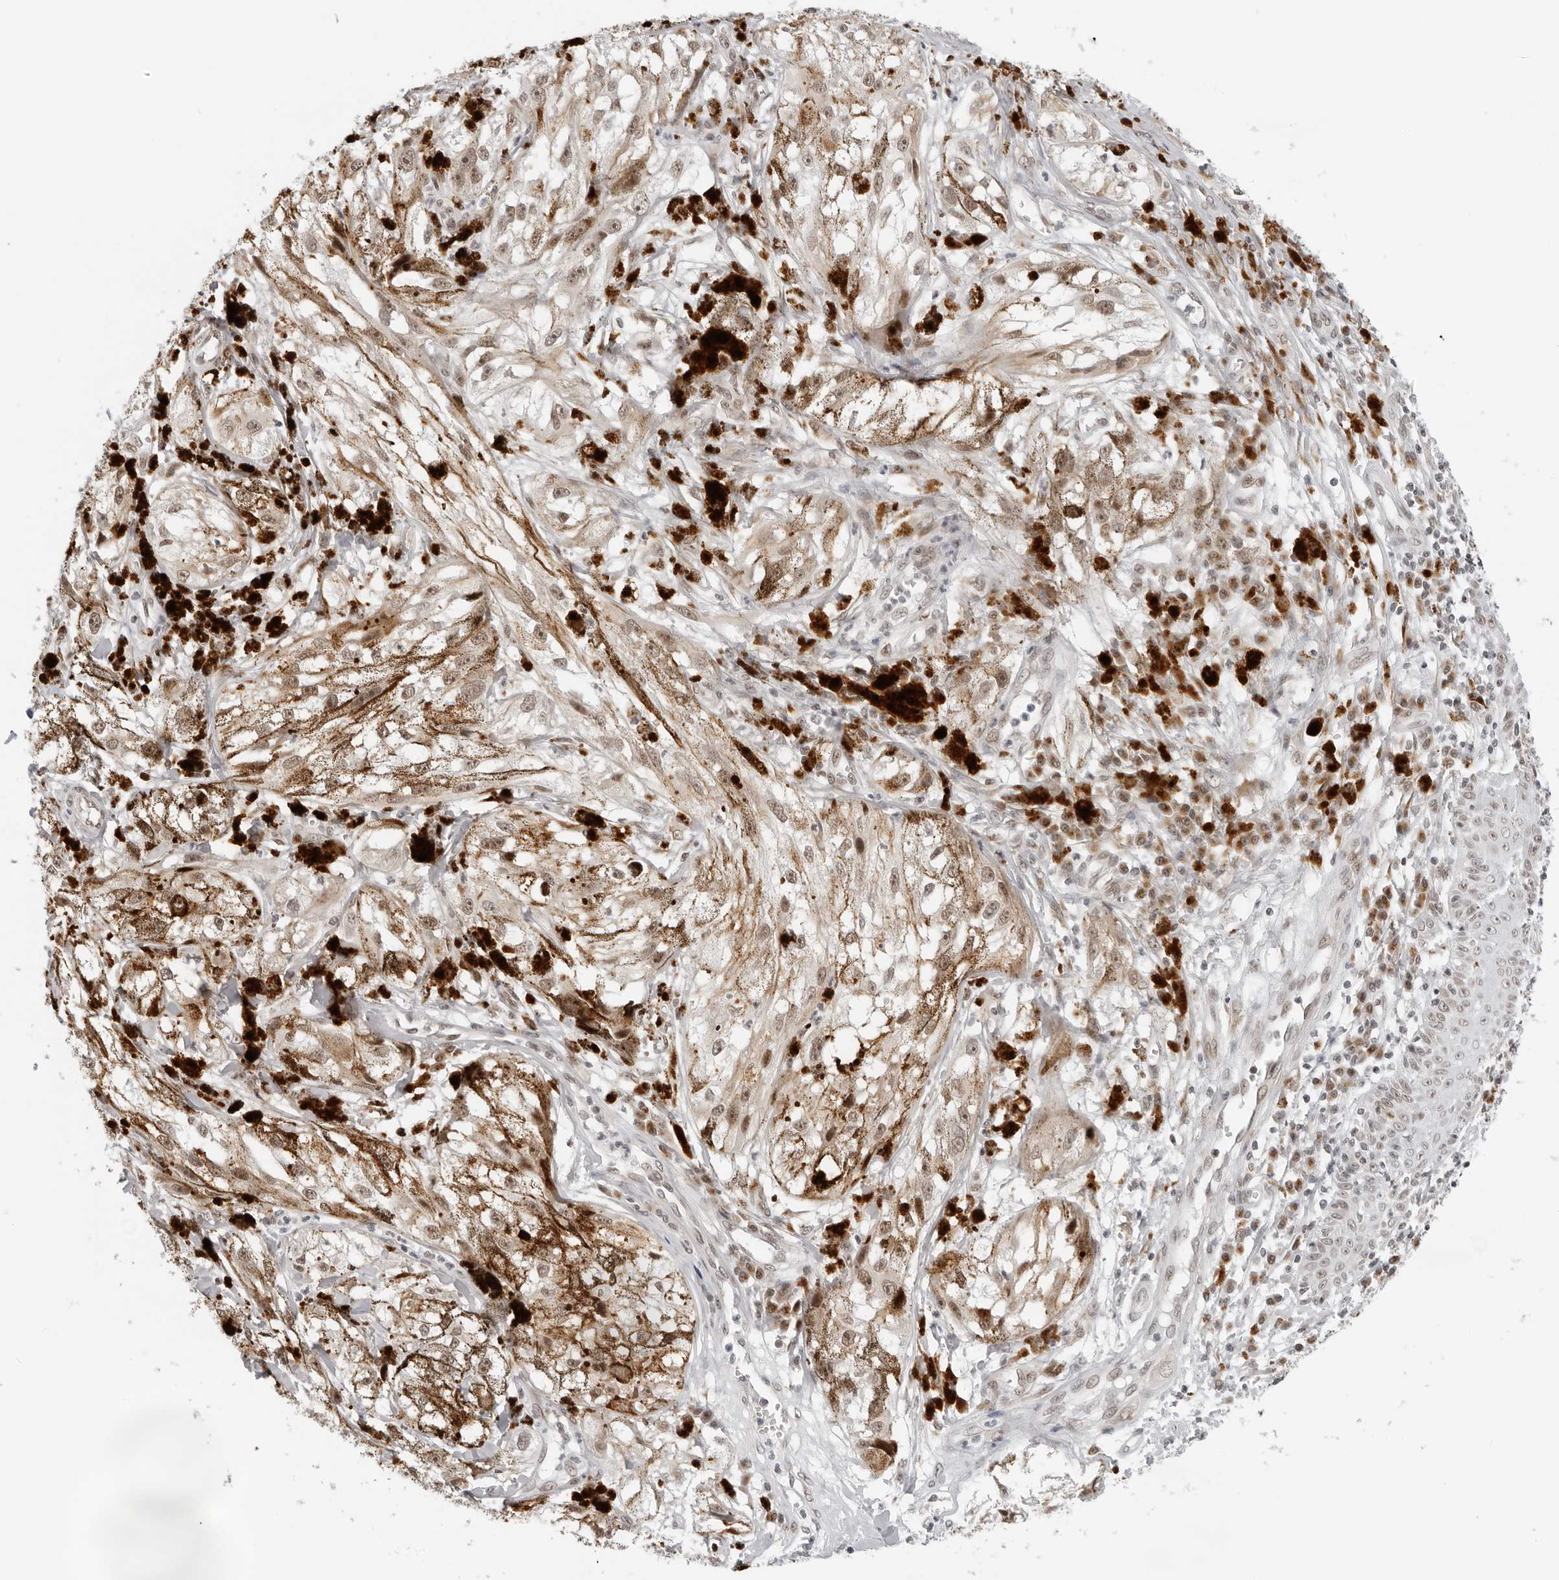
{"staining": {"intensity": "weak", "quantity": ">75%", "location": "cytoplasmic/membranous,nuclear"}, "tissue": "melanoma", "cell_type": "Tumor cells", "image_type": "cancer", "snomed": [{"axis": "morphology", "description": "Malignant melanoma, NOS"}, {"axis": "topography", "description": "Skin"}], "caption": "Human malignant melanoma stained with a brown dye displays weak cytoplasmic/membranous and nuclear positive staining in about >75% of tumor cells.", "gene": "TOX4", "patient": {"sex": "male", "age": 88}}